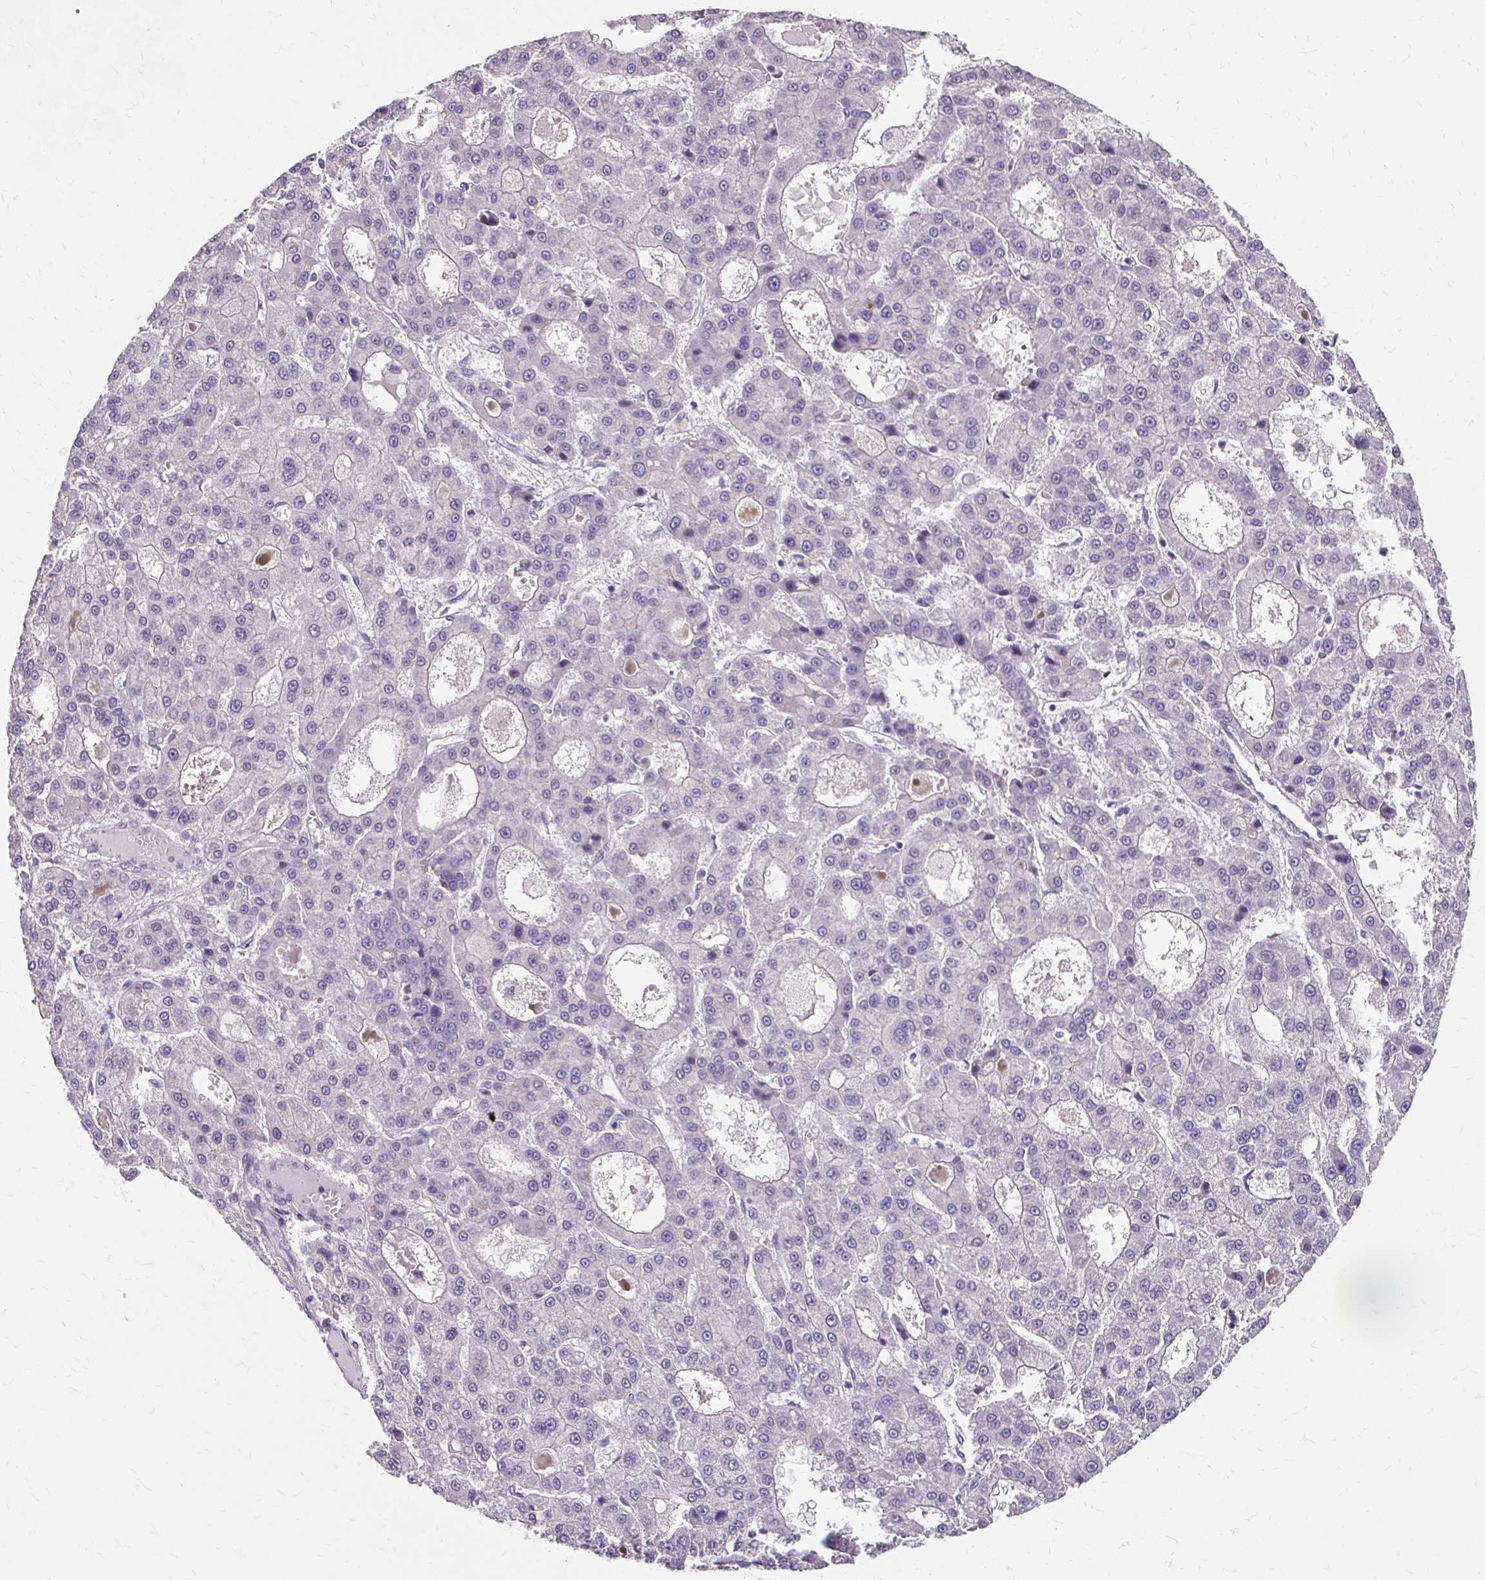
{"staining": {"intensity": "negative", "quantity": "none", "location": "none"}, "tissue": "liver cancer", "cell_type": "Tumor cells", "image_type": "cancer", "snomed": [{"axis": "morphology", "description": "Carcinoma, Hepatocellular, NOS"}, {"axis": "topography", "description": "Liver"}], "caption": "Micrograph shows no significant protein positivity in tumor cells of liver cancer. (DAB IHC with hematoxylin counter stain).", "gene": "KLHL24", "patient": {"sex": "male", "age": 70}}